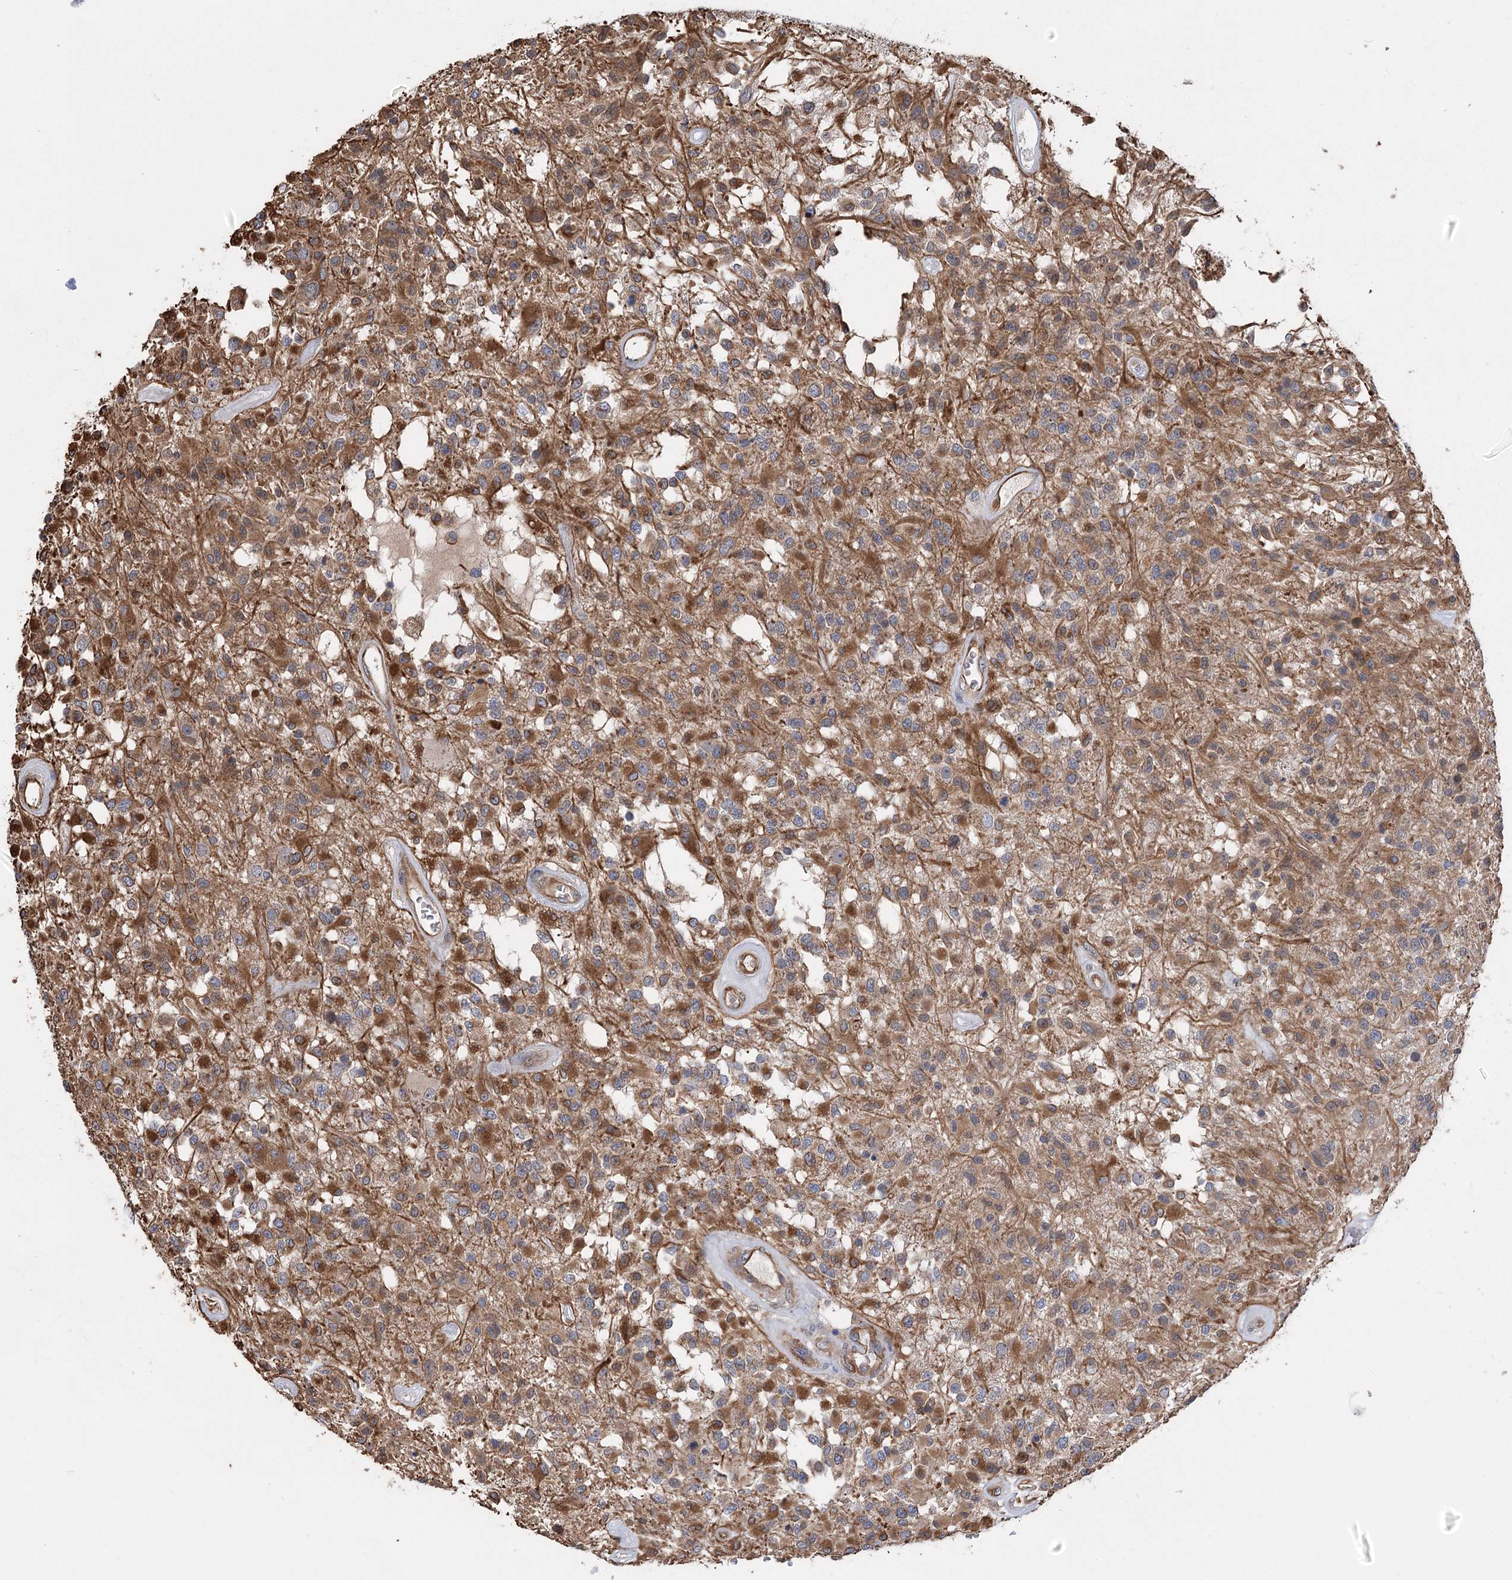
{"staining": {"intensity": "moderate", "quantity": "<25%", "location": "cytoplasmic/membranous"}, "tissue": "glioma", "cell_type": "Tumor cells", "image_type": "cancer", "snomed": [{"axis": "morphology", "description": "Glioma, malignant, High grade"}, {"axis": "morphology", "description": "Glioblastoma, NOS"}, {"axis": "topography", "description": "Brain"}], "caption": "High-magnification brightfield microscopy of glioma stained with DAB (brown) and counterstained with hematoxylin (blue). tumor cells exhibit moderate cytoplasmic/membranous staining is present in approximately<25% of cells.", "gene": "RWDD4", "patient": {"sex": "male", "age": 60}}